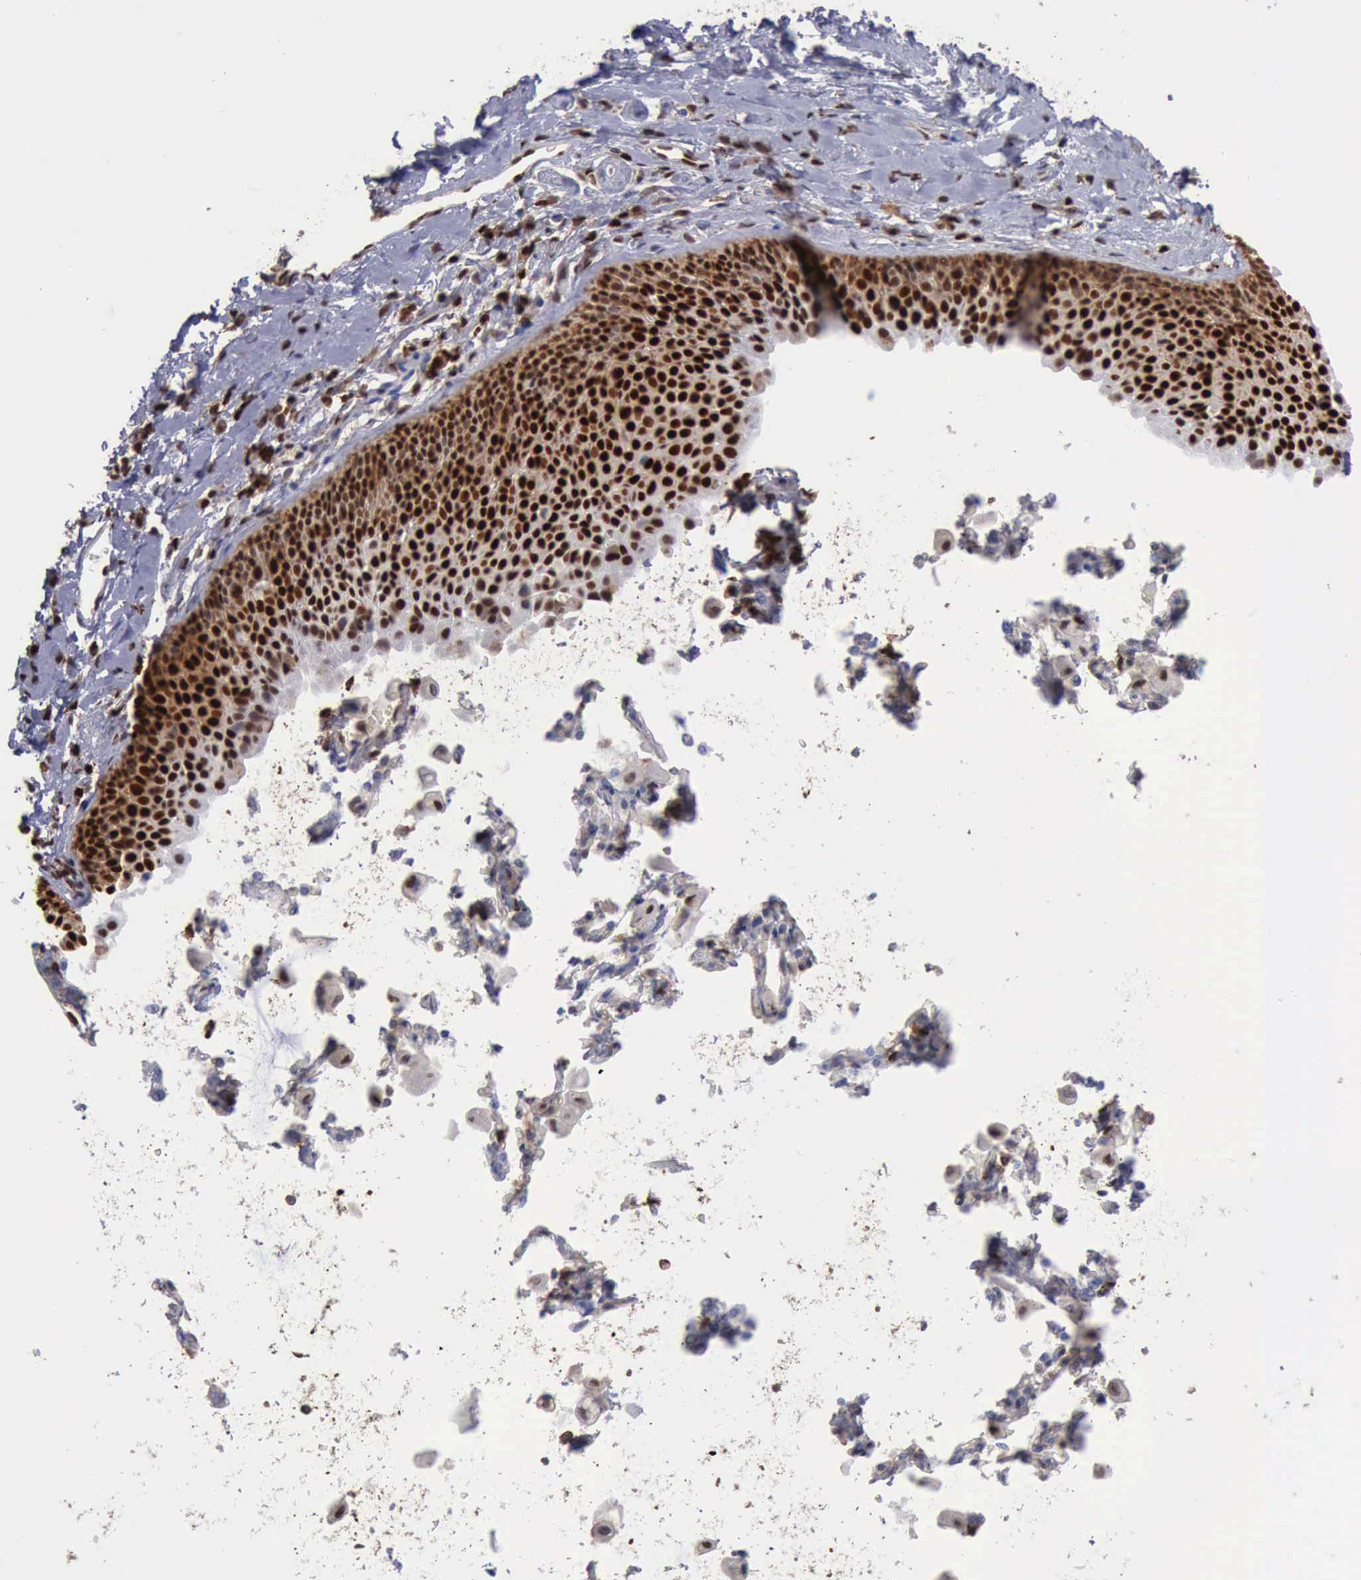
{"staining": {"intensity": "strong", "quantity": ">75%", "location": "cytoplasmic/membranous,nuclear"}, "tissue": "nasopharynx", "cell_type": "Respiratory epithelial cells", "image_type": "normal", "snomed": [{"axis": "morphology", "description": "Normal tissue, NOS"}, {"axis": "topography", "description": "Nasopharynx"}], "caption": "Immunohistochemistry (IHC) of benign human nasopharynx displays high levels of strong cytoplasmic/membranous,nuclear positivity in approximately >75% of respiratory epithelial cells. The staining was performed using DAB to visualize the protein expression in brown, while the nuclei were stained in blue with hematoxylin (Magnification: 20x).", "gene": "PDCD4", "patient": {"sex": "male", "age": 10}}